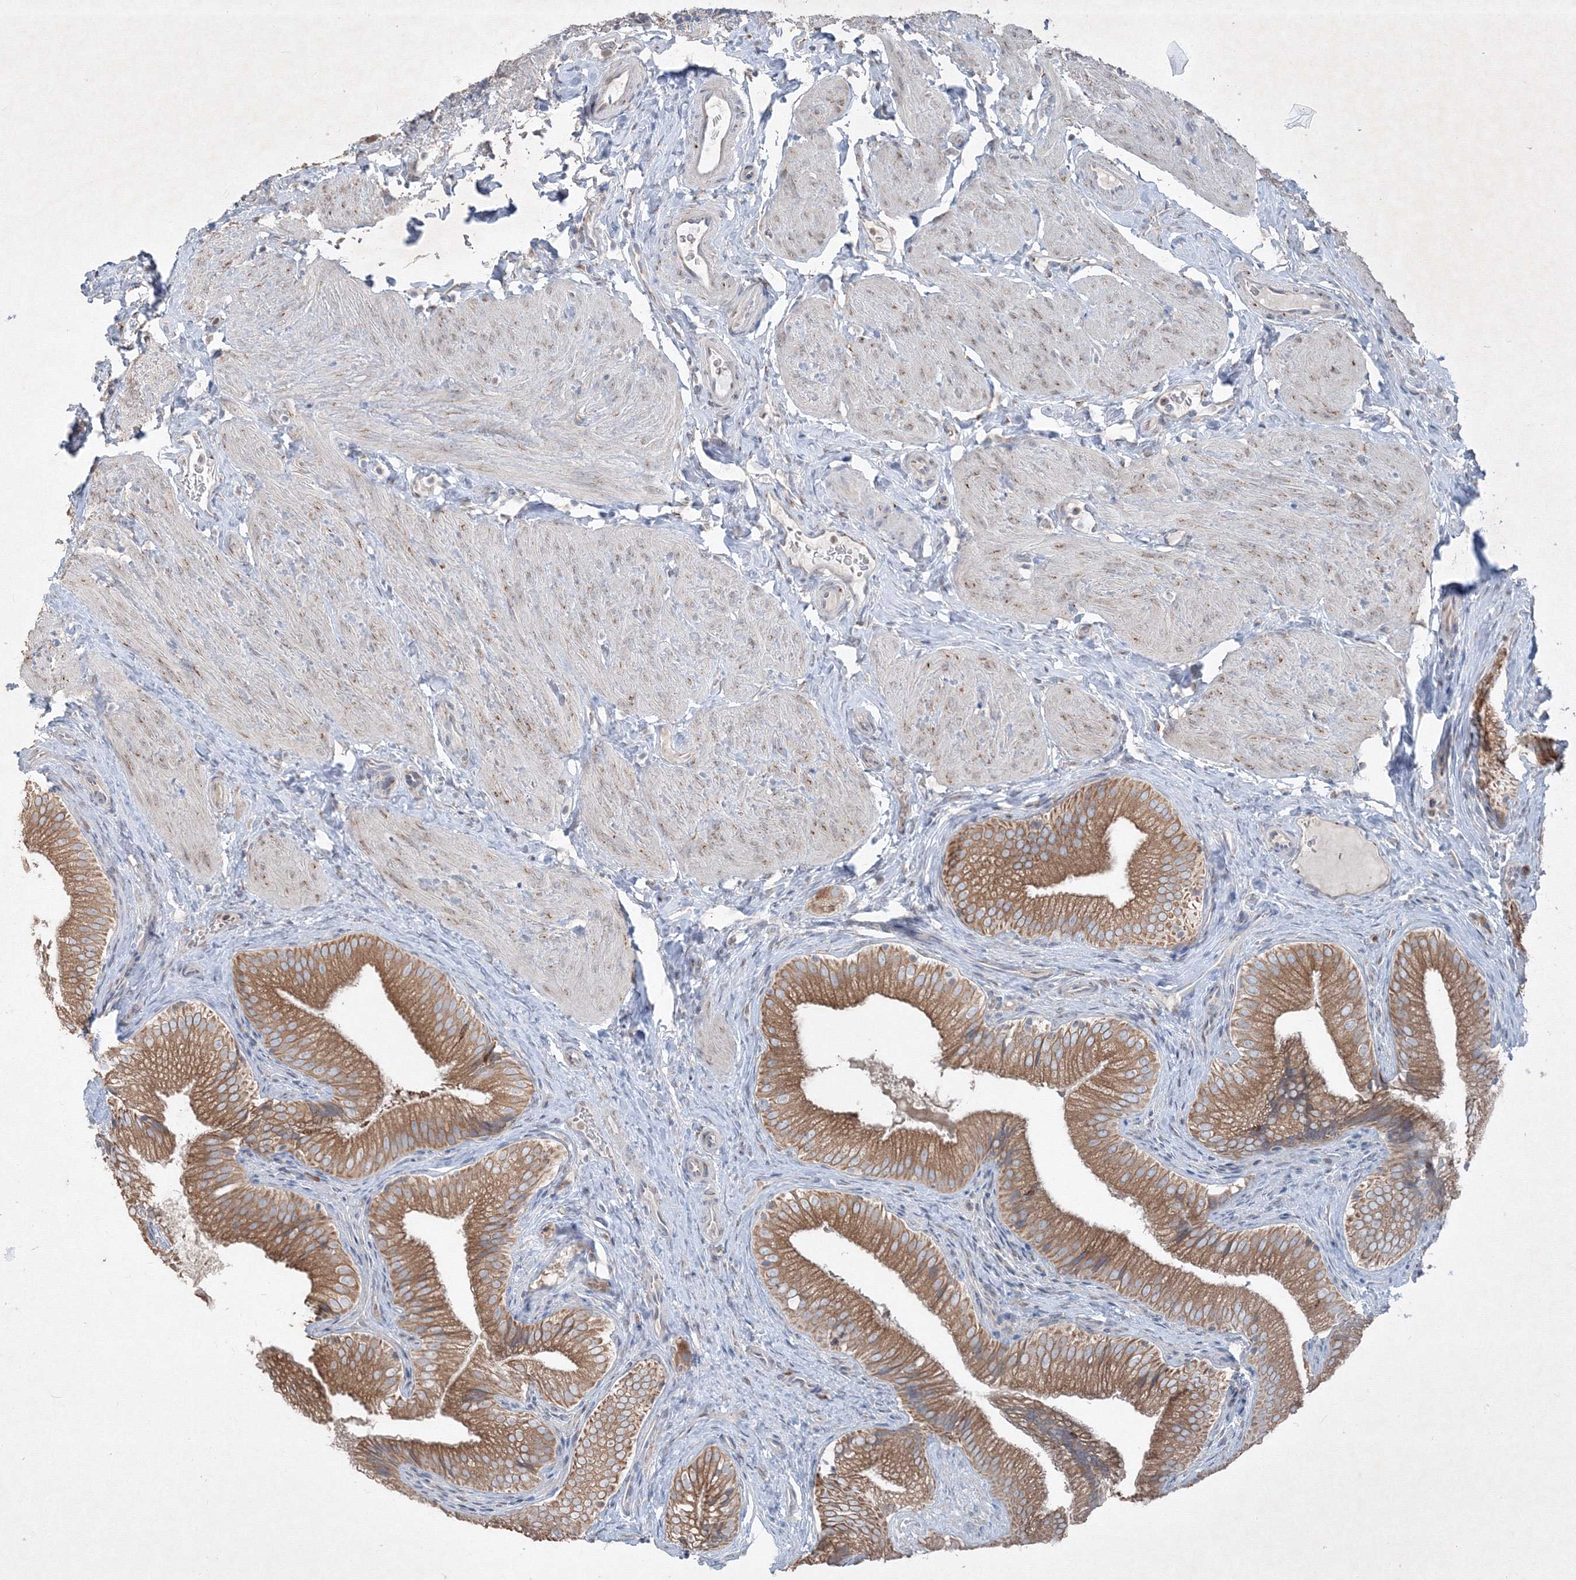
{"staining": {"intensity": "moderate", "quantity": ">75%", "location": "cytoplasmic/membranous"}, "tissue": "gallbladder", "cell_type": "Glandular cells", "image_type": "normal", "snomed": [{"axis": "morphology", "description": "Normal tissue, NOS"}, {"axis": "topography", "description": "Gallbladder"}], "caption": "High-power microscopy captured an IHC histopathology image of normal gallbladder, revealing moderate cytoplasmic/membranous expression in approximately >75% of glandular cells.", "gene": "IFNAR1", "patient": {"sex": "female", "age": 30}}